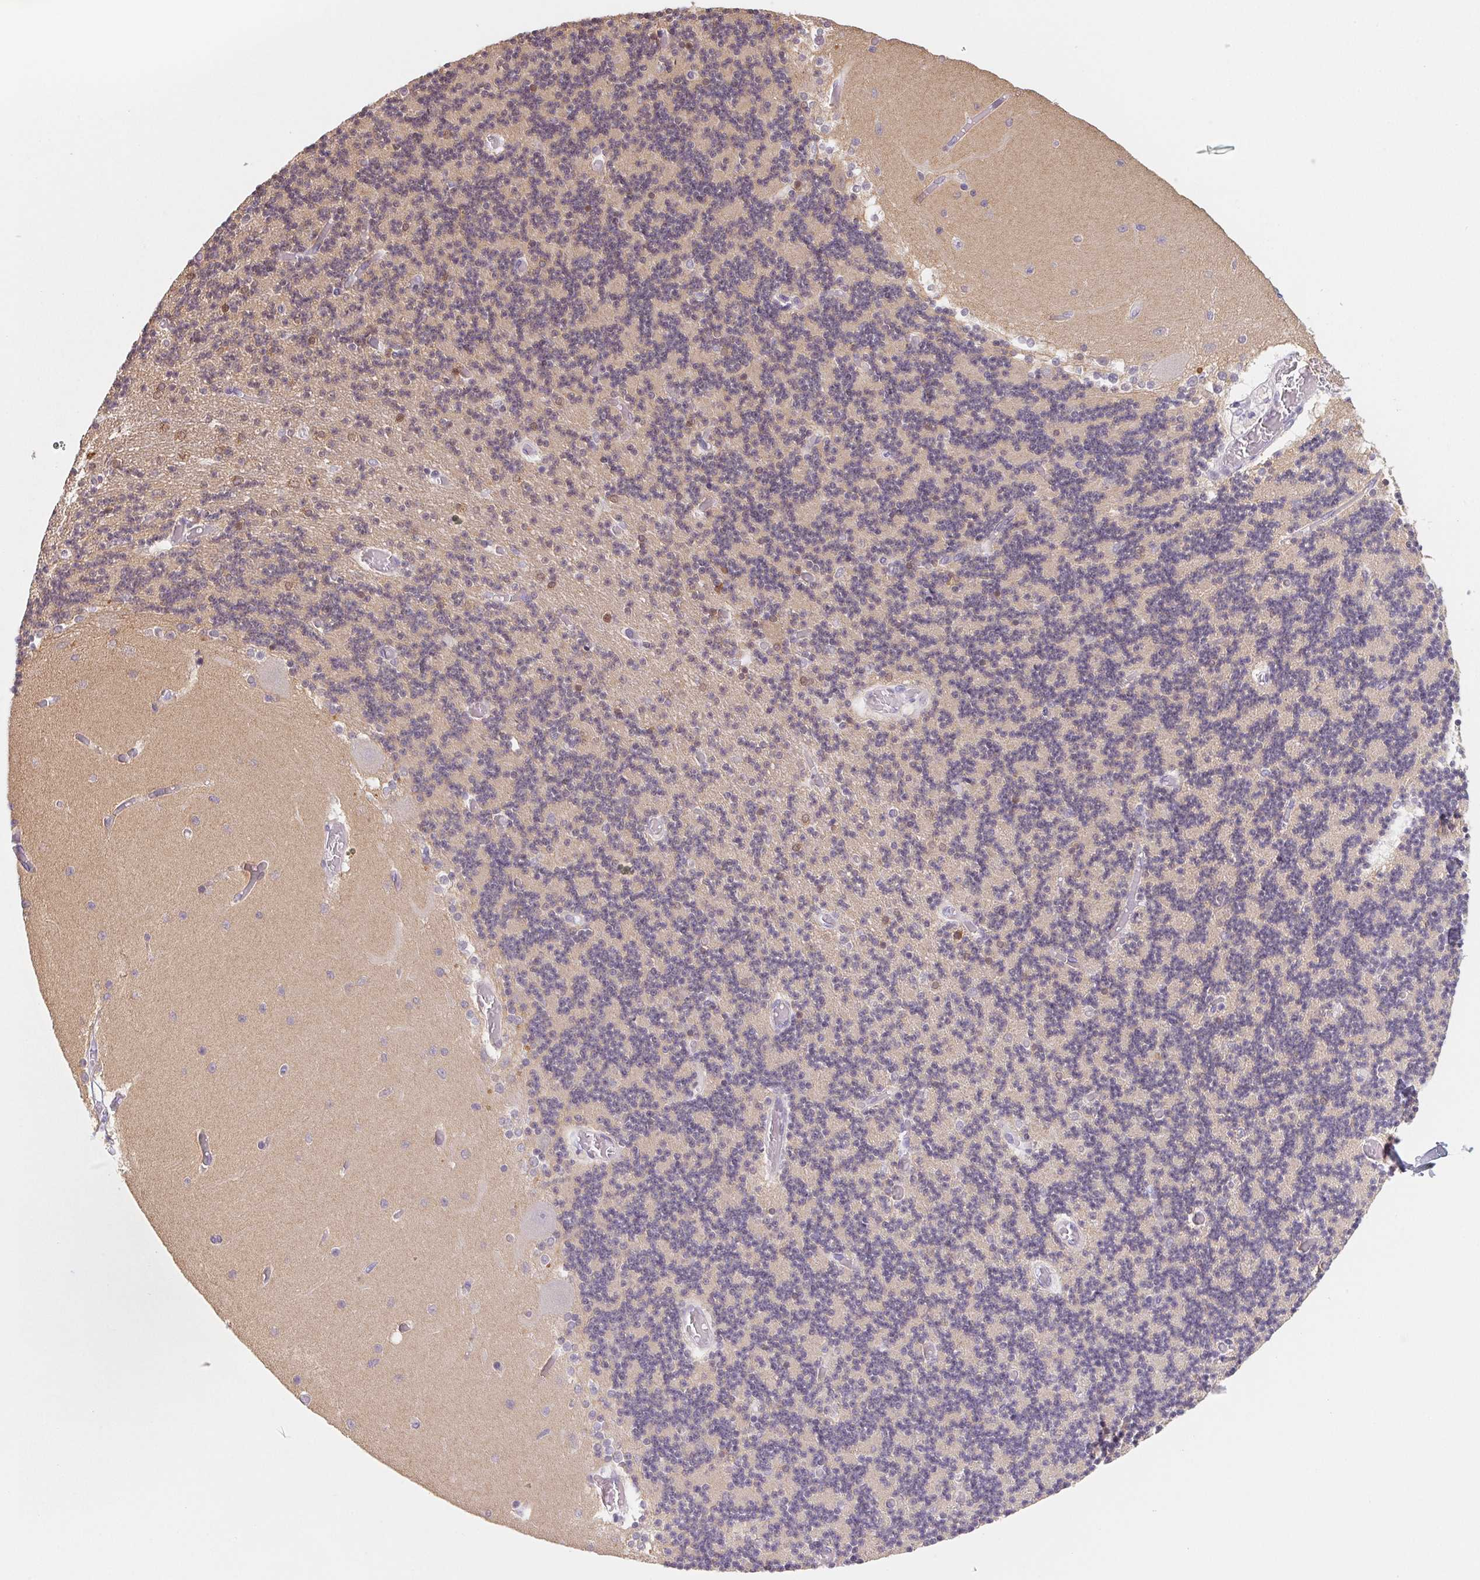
{"staining": {"intensity": "negative", "quantity": "none", "location": "none"}, "tissue": "cerebellum", "cell_type": "Cells in granular layer", "image_type": "normal", "snomed": [{"axis": "morphology", "description": "Normal tissue, NOS"}, {"axis": "topography", "description": "Cerebellum"}], "caption": "The histopathology image shows no significant positivity in cells in granular layer of cerebellum.", "gene": "CTNND2", "patient": {"sex": "female", "age": 28}}